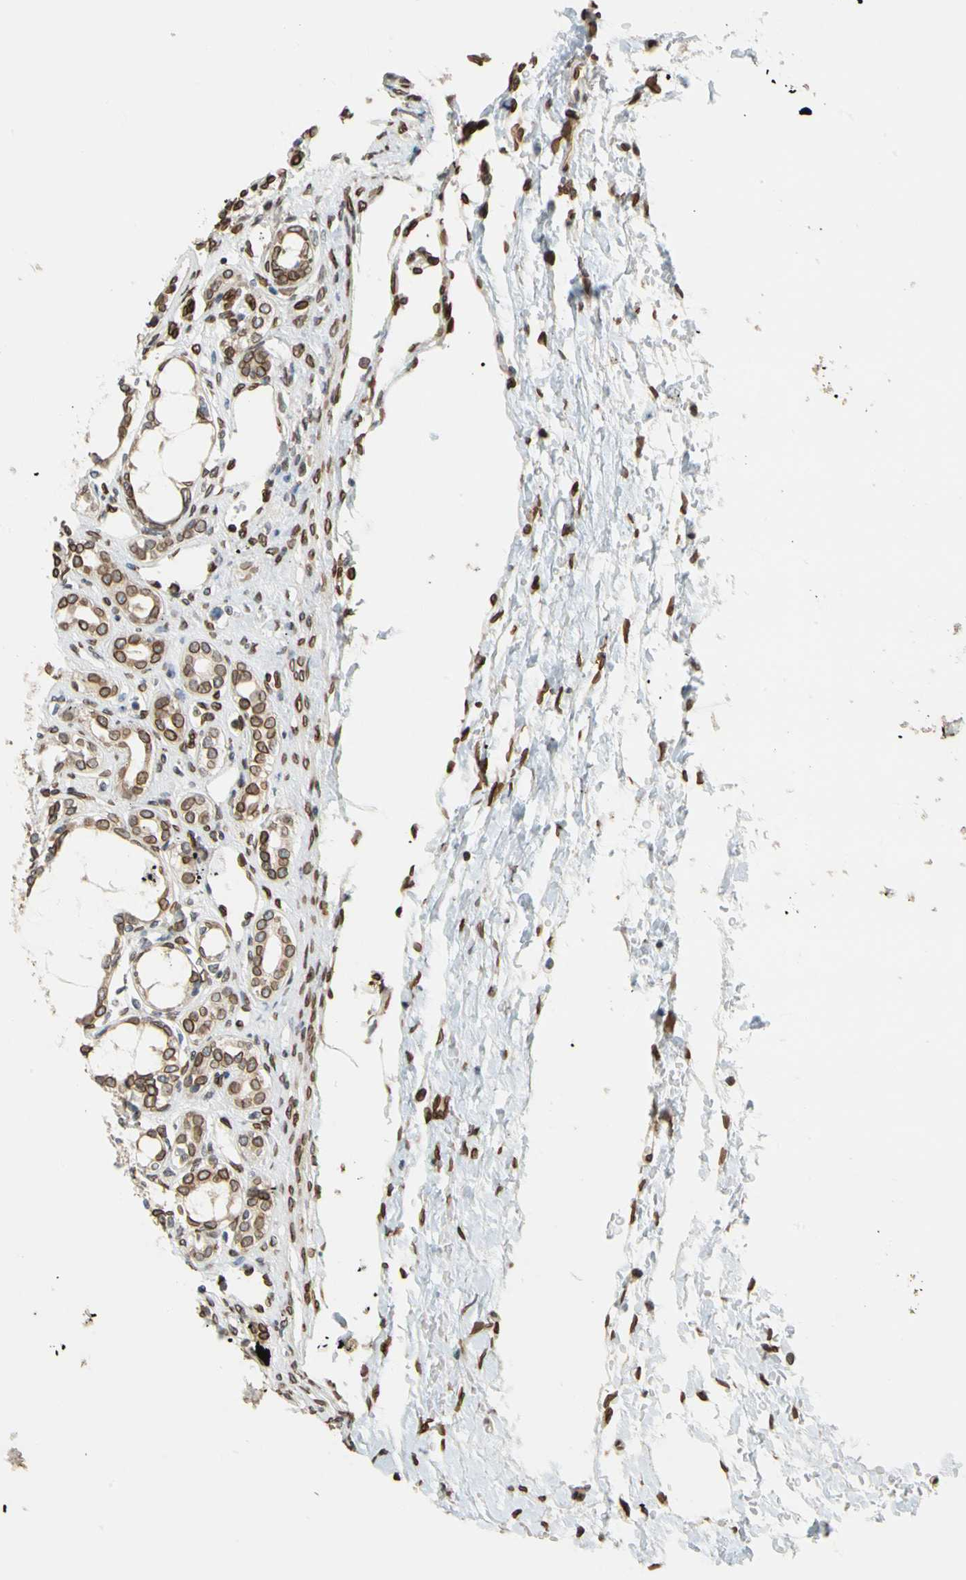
{"staining": {"intensity": "strong", "quantity": ">75%", "location": "cytoplasmic/membranous,nuclear"}, "tissue": "kidney", "cell_type": "Cells in glomeruli", "image_type": "normal", "snomed": [{"axis": "morphology", "description": "Normal tissue, NOS"}, {"axis": "topography", "description": "Kidney"}], "caption": "Brown immunohistochemical staining in benign kidney demonstrates strong cytoplasmic/membranous,nuclear positivity in about >75% of cells in glomeruli. The protein is stained brown, and the nuclei are stained in blue (DAB (3,3'-diaminobenzidine) IHC with brightfield microscopy, high magnification).", "gene": "SUN1", "patient": {"sex": "male", "age": 7}}